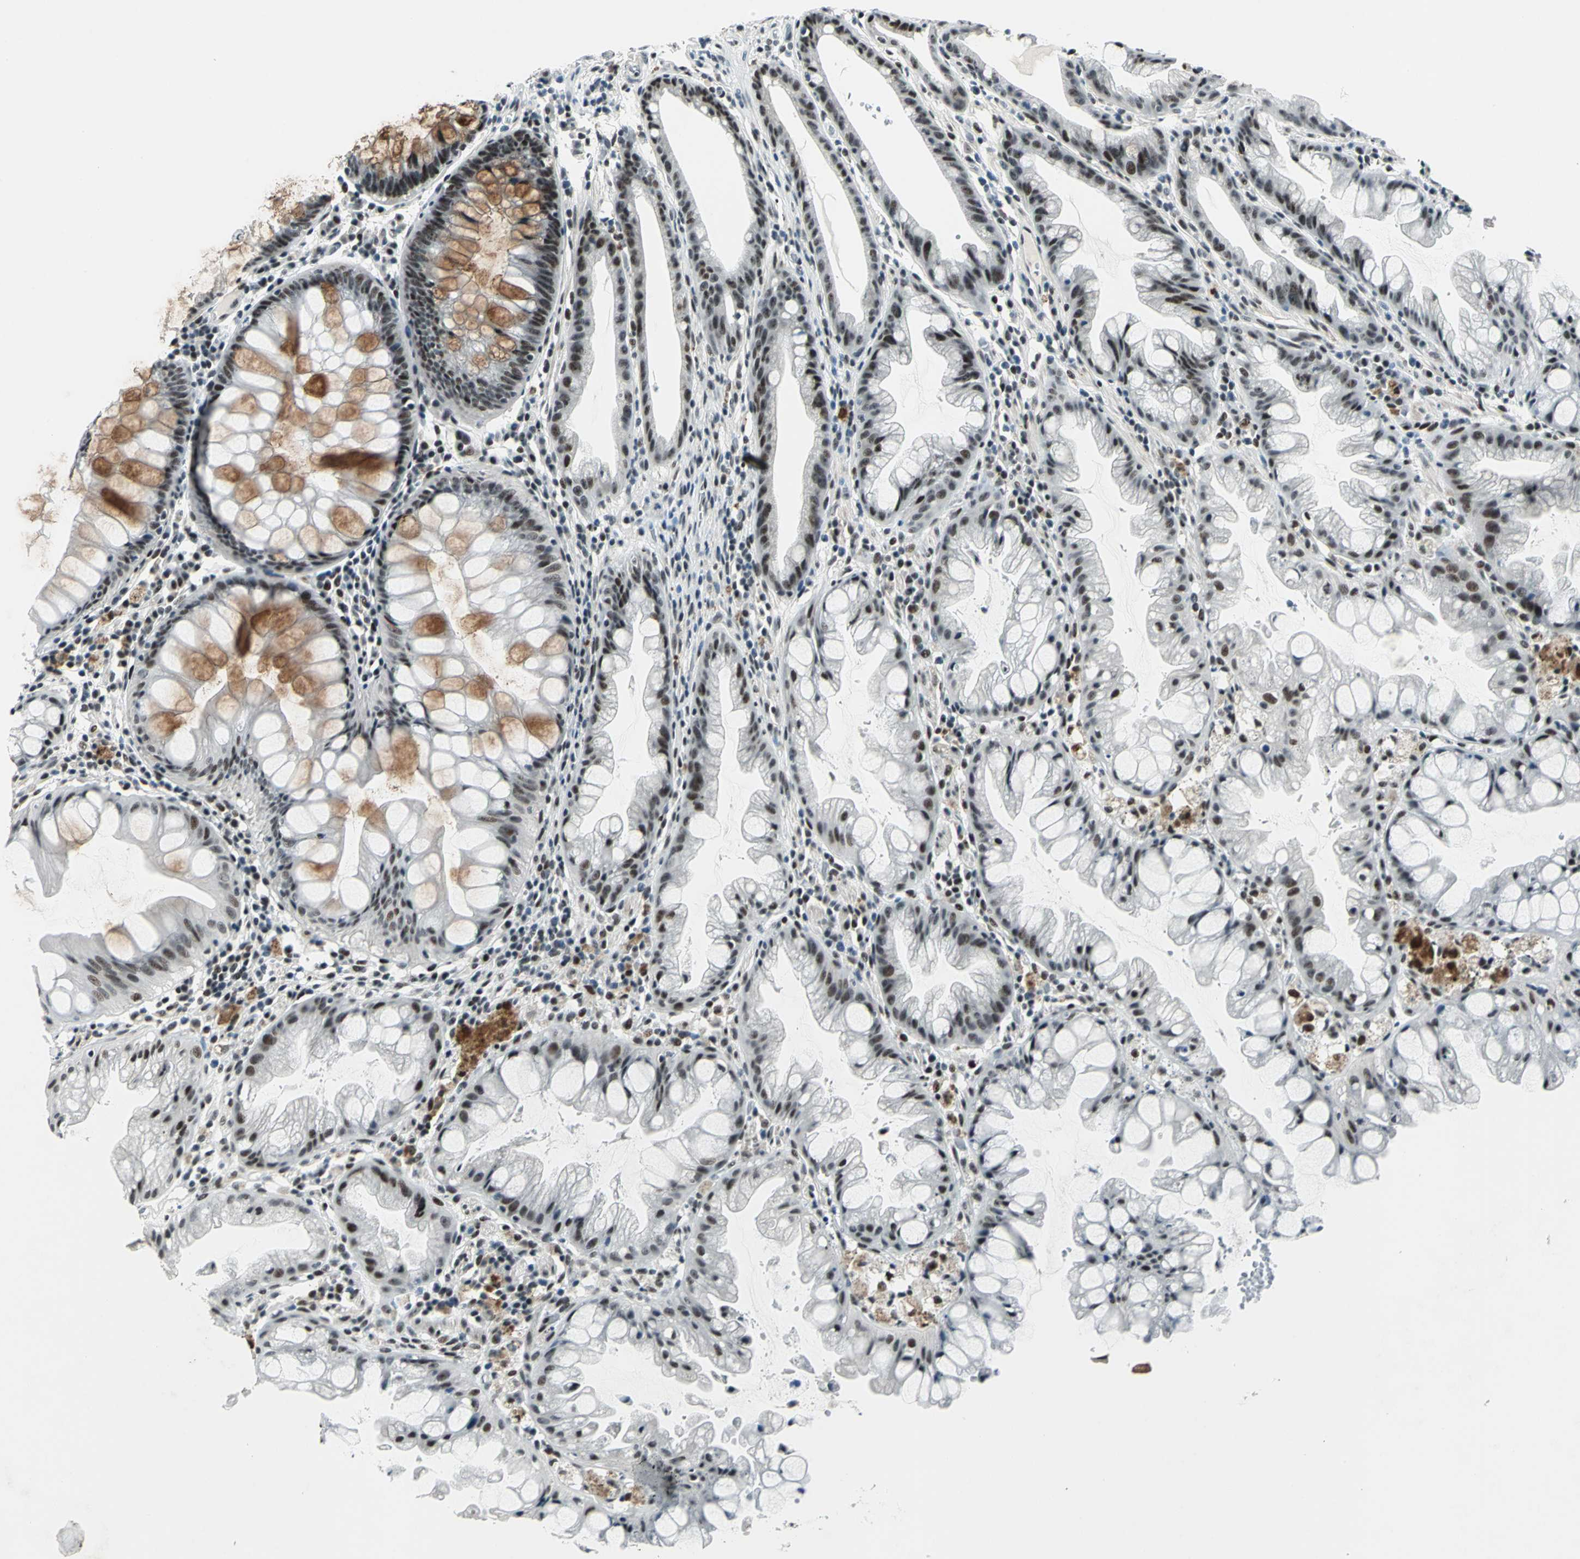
{"staining": {"intensity": "strong", "quantity": ">75%", "location": "none"}, "tissue": "colon", "cell_type": "Endothelial cells", "image_type": "normal", "snomed": [{"axis": "morphology", "description": "Normal tissue, NOS"}, {"axis": "topography", "description": "Smooth muscle"}, {"axis": "topography", "description": "Colon"}], "caption": "High-power microscopy captured an immunohistochemistry image of benign colon, revealing strong None expression in approximately >75% of endothelial cells.", "gene": "KAT6B", "patient": {"sex": "male", "age": 67}}